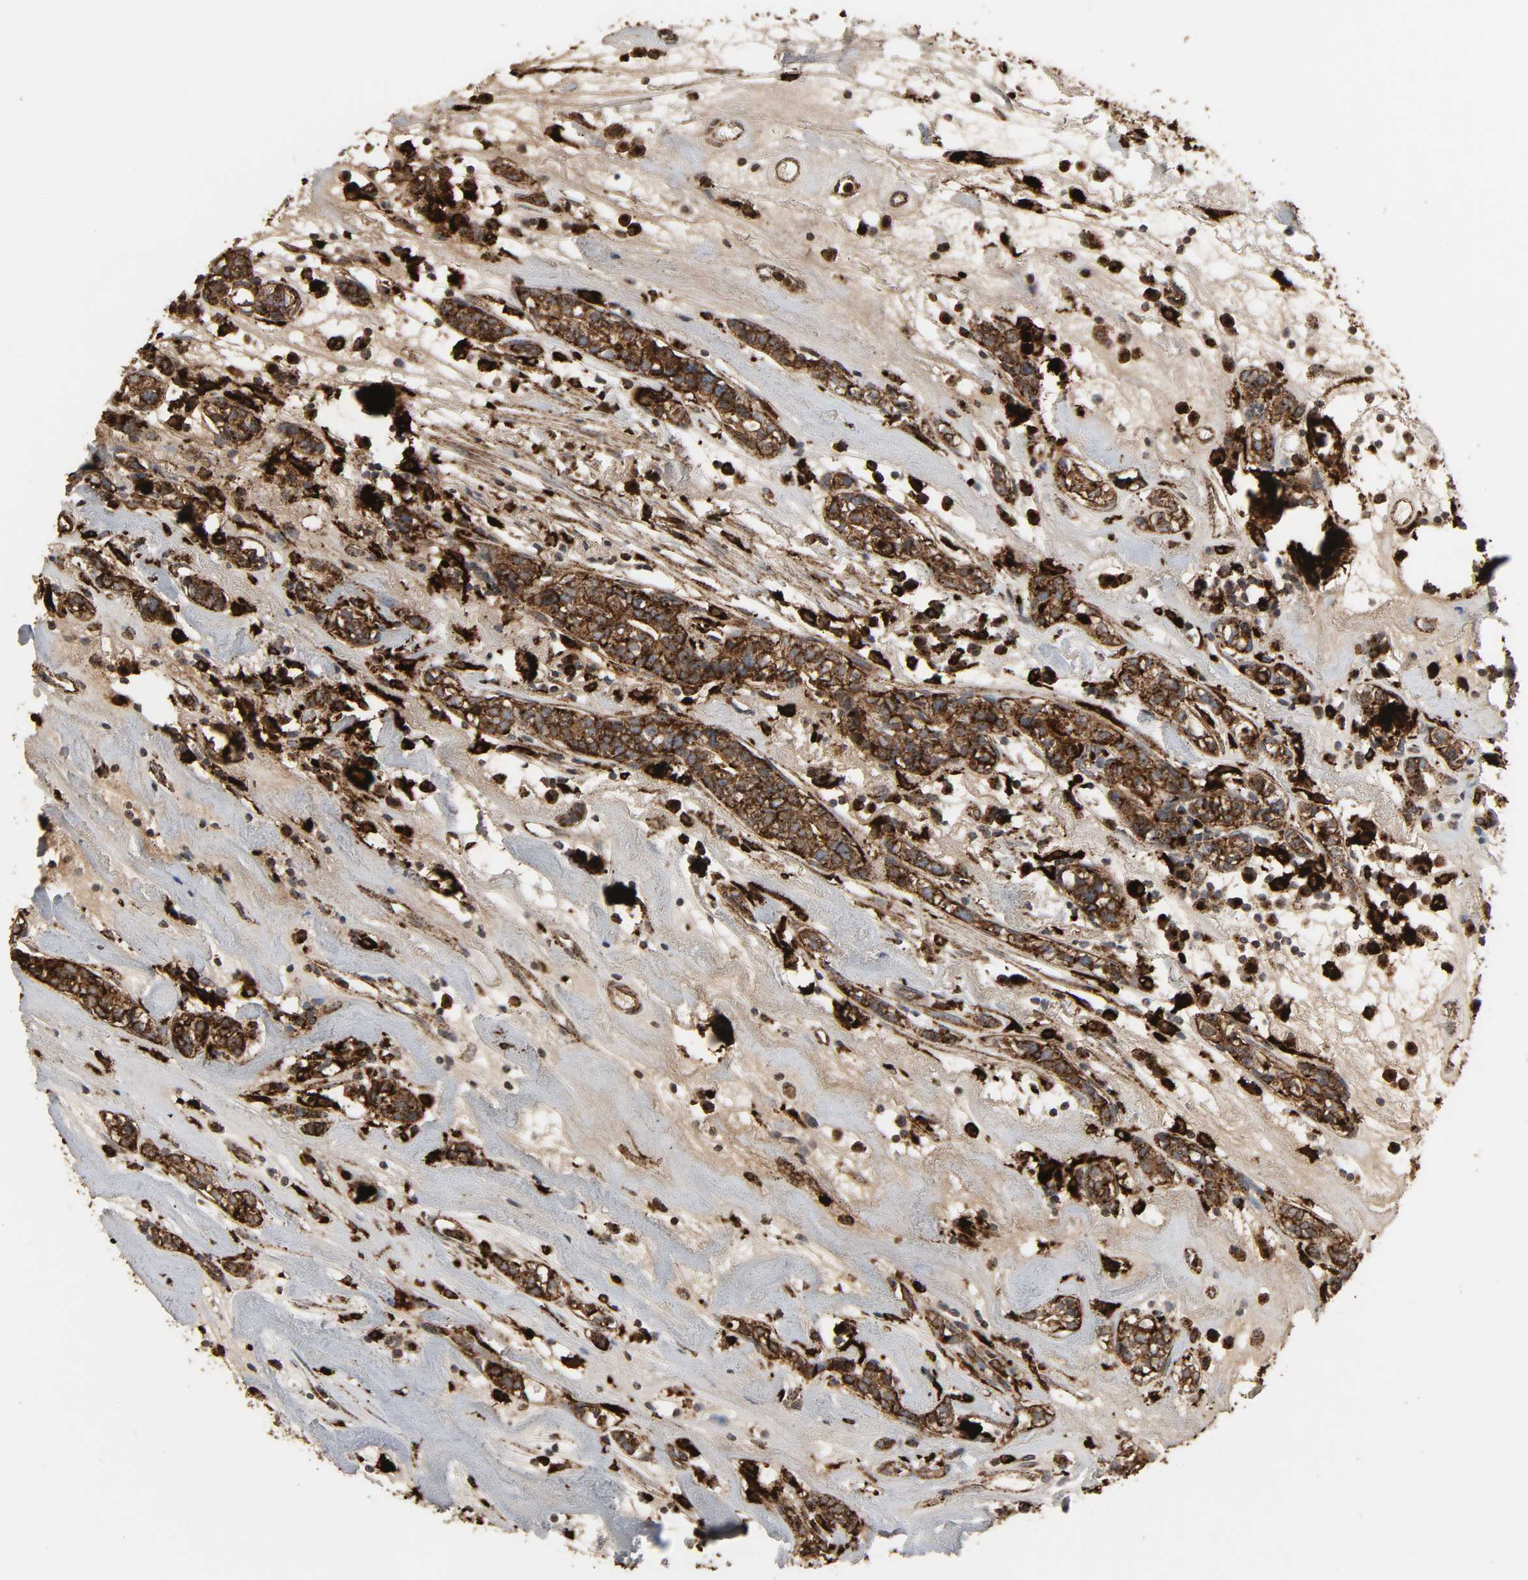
{"staining": {"intensity": "strong", "quantity": ">75%", "location": "cytoplasmic/membranous"}, "tissue": "head and neck cancer", "cell_type": "Tumor cells", "image_type": "cancer", "snomed": [{"axis": "morphology", "description": "Adenocarcinoma, NOS"}, {"axis": "topography", "description": "Salivary gland"}, {"axis": "topography", "description": "Head-Neck"}], "caption": "A photomicrograph of head and neck cancer stained for a protein demonstrates strong cytoplasmic/membranous brown staining in tumor cells.", "gene": "PSAP", "patient": {"sex": "female", "age": 65}}